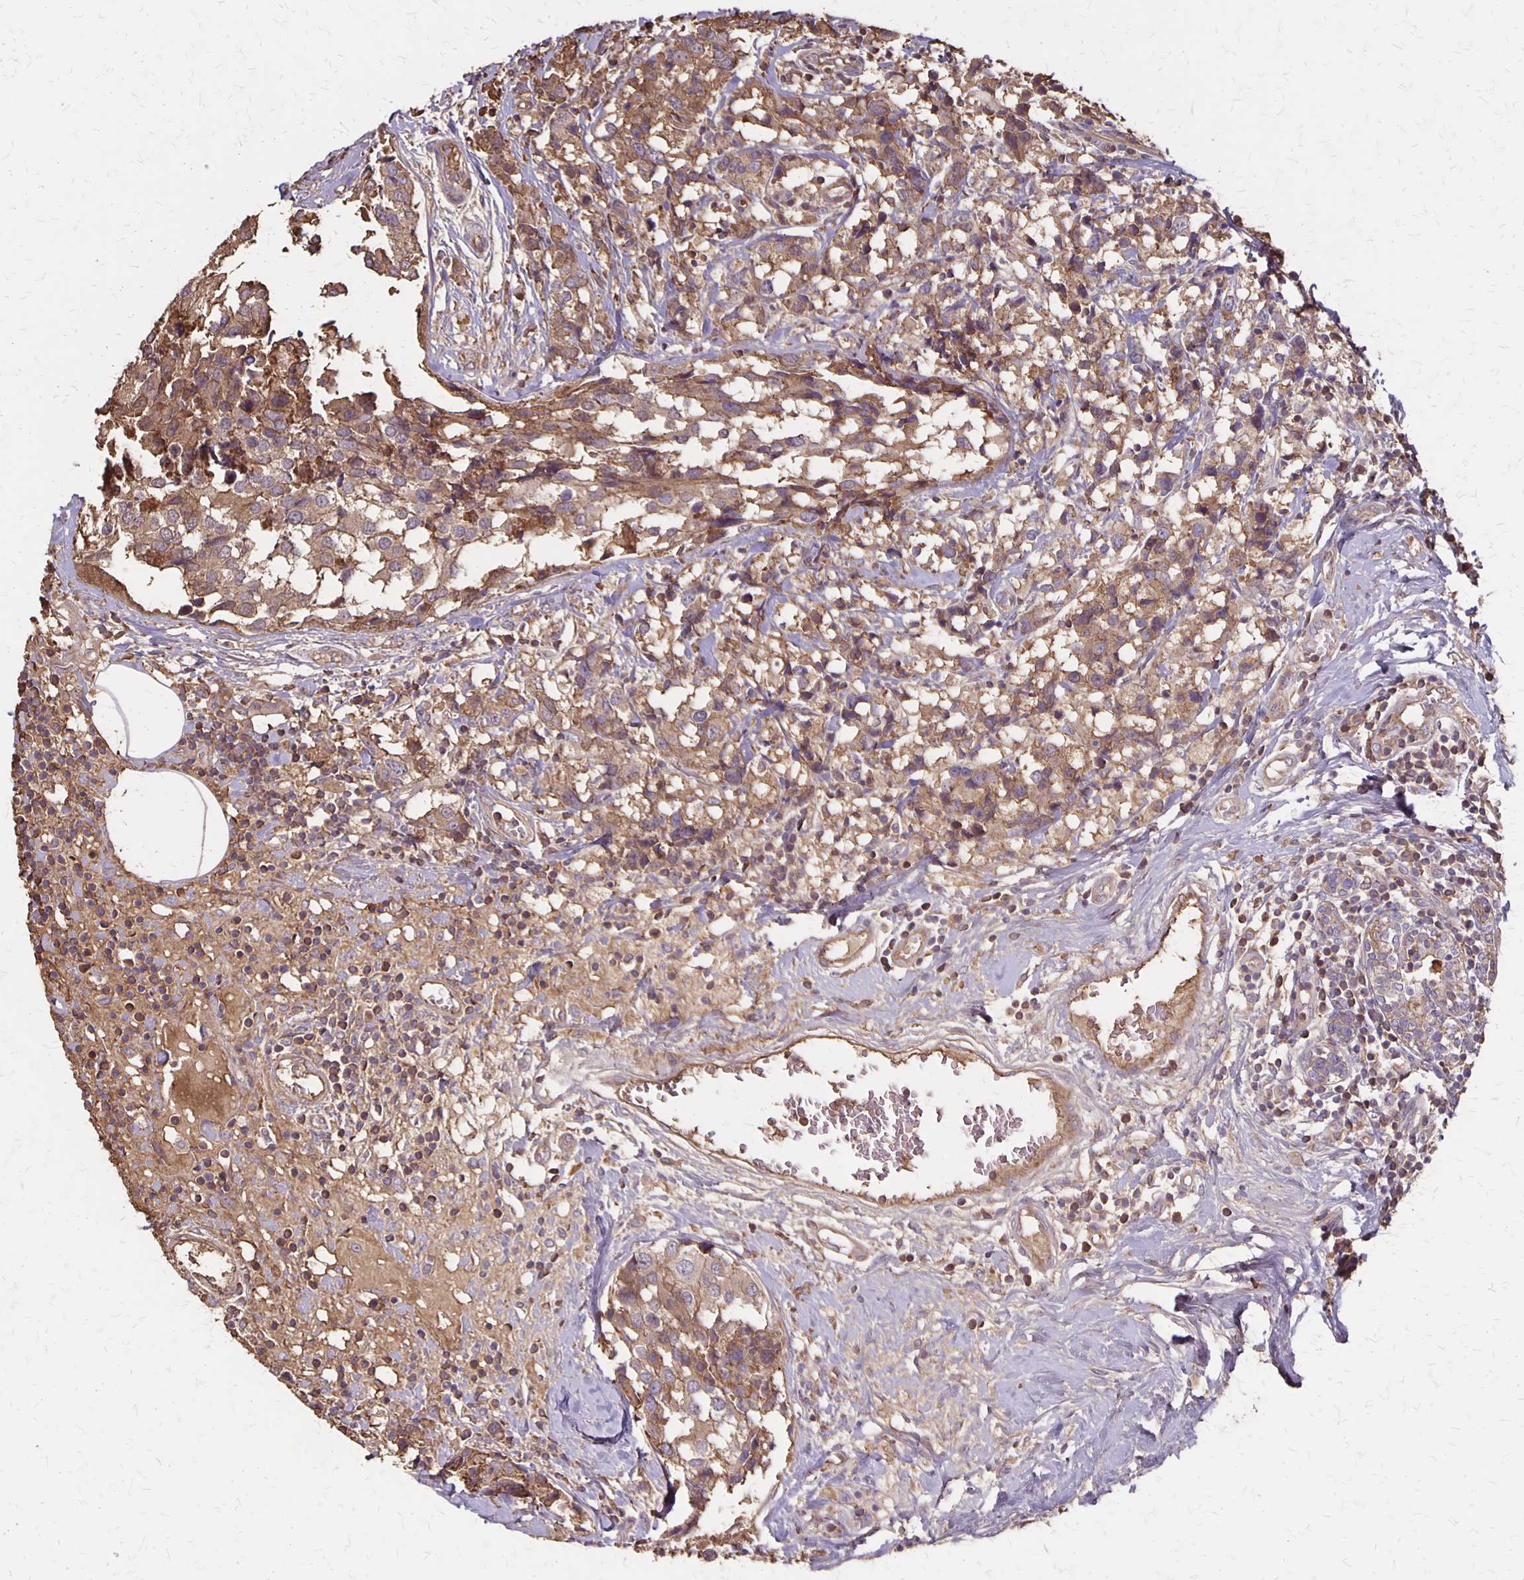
{"staining": {"intensity": "moderate", "quantity": ">75%", "location": "cytoplasmic/membranous"}, "tissue": "breast cancer", "cell_type": "Tumor cells", "image_type": "cancer", "snomed": [{"axis": "morphology", "description": "Lobular carcinoma"}, {"axis": "topography", "description": "Breast"}], "caption": "Breast lobular carcinoma stained for a protein exhibits moderate cytoplasmic/membranous positivity in tumor cells.", "gene": "PROM2", "patient": {"sex": "female", "age": 59}}